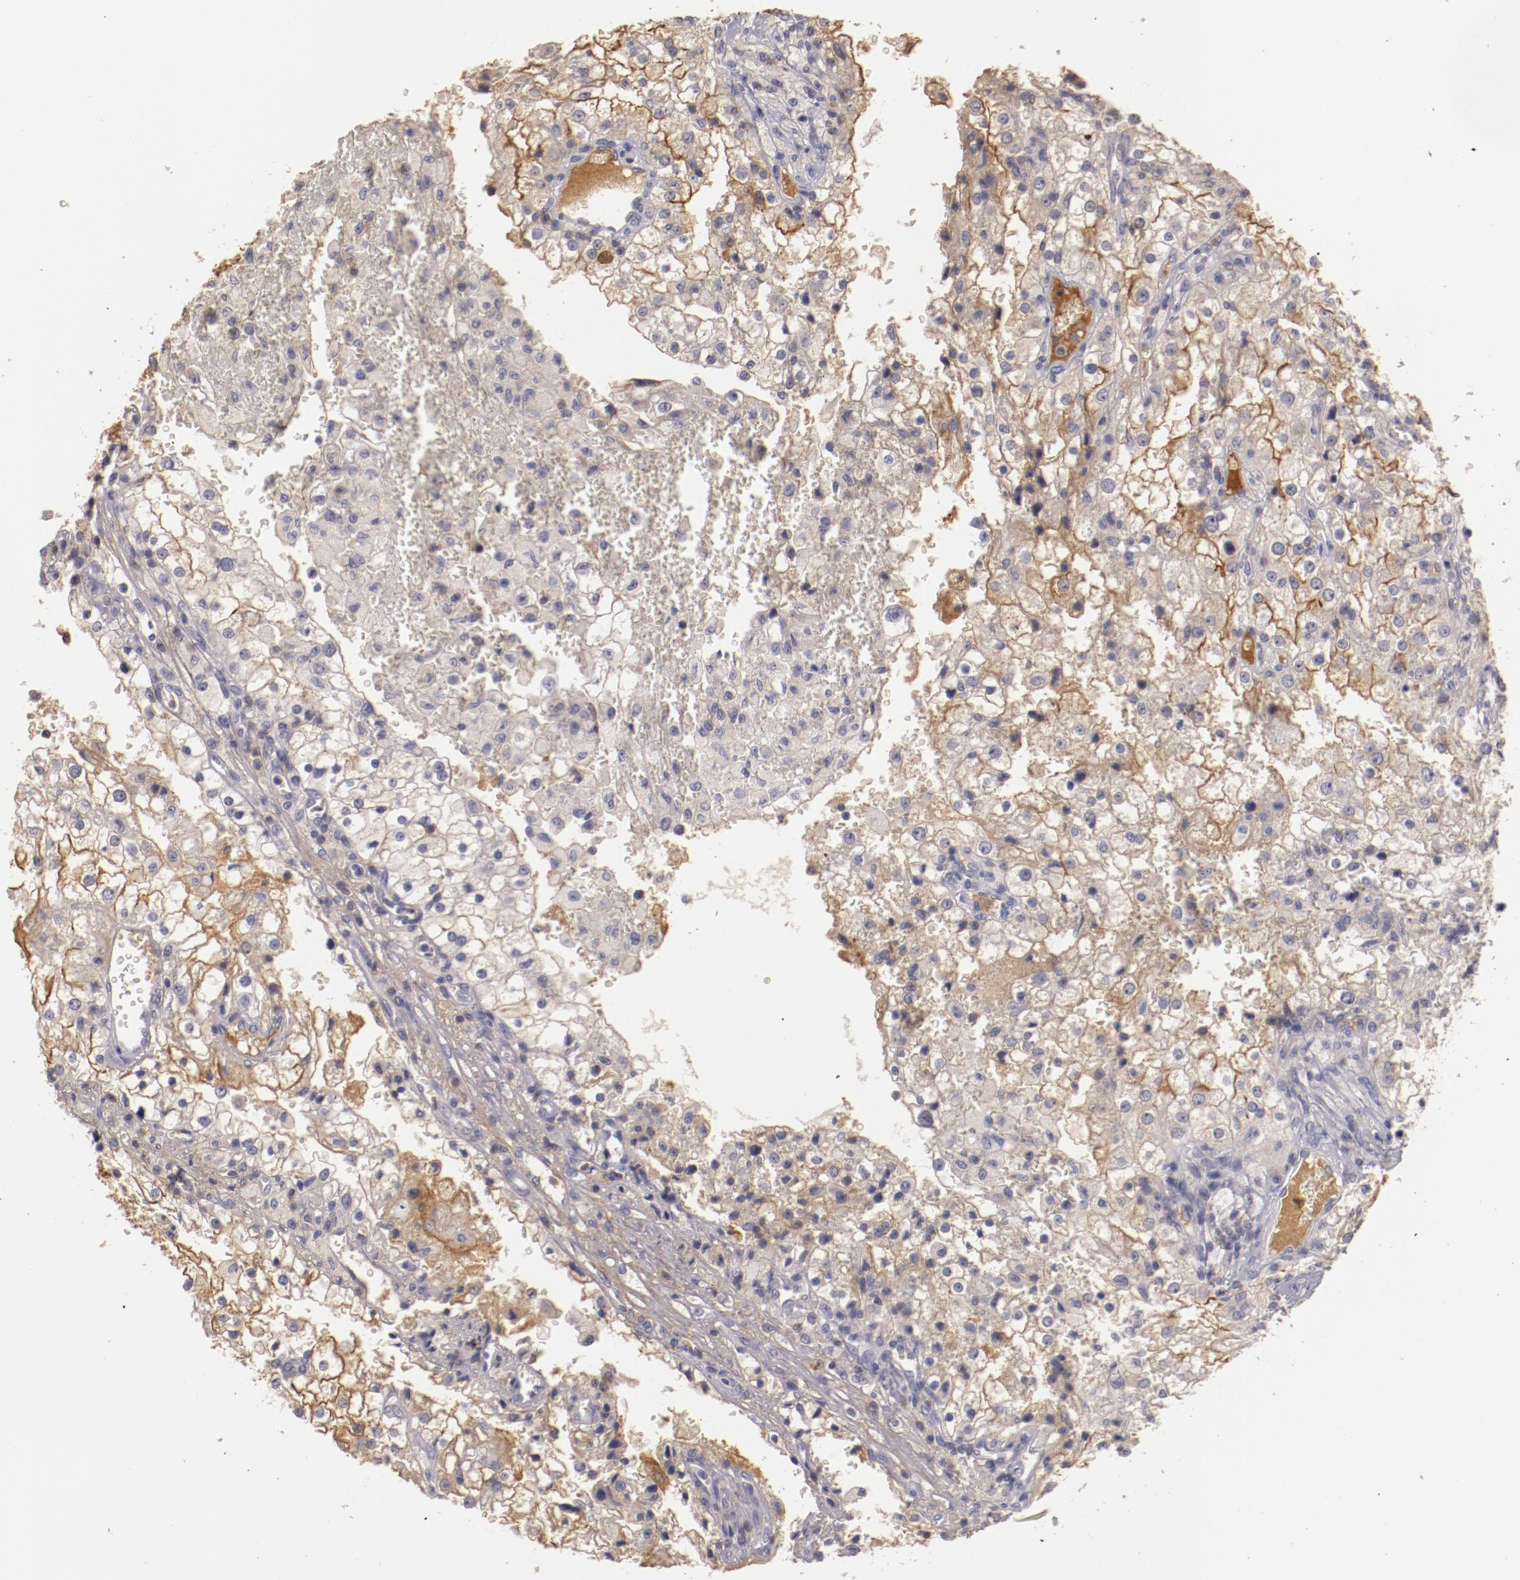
{"staining": {"intensity": "weak", "quantity": "25%-75%", "location": "cytoplasmic/membranous"}, "tissue": "renal cancer", "cell_type": "Tumor cells", "image_type": "cancer", "snomed": [{"axis": "morphology", "description": "Adenocarcinoma, NOS"}, {"axis": "topography", "description": "Kidney"}], "caption": "The image exhibits staining of renal adenocarcinoma, revealing weak cytoplasmic/membranous protein staining (brown color) within tumor cells.", "gene": "MBL2", "patient": {"sex": "female", "age": 74}}